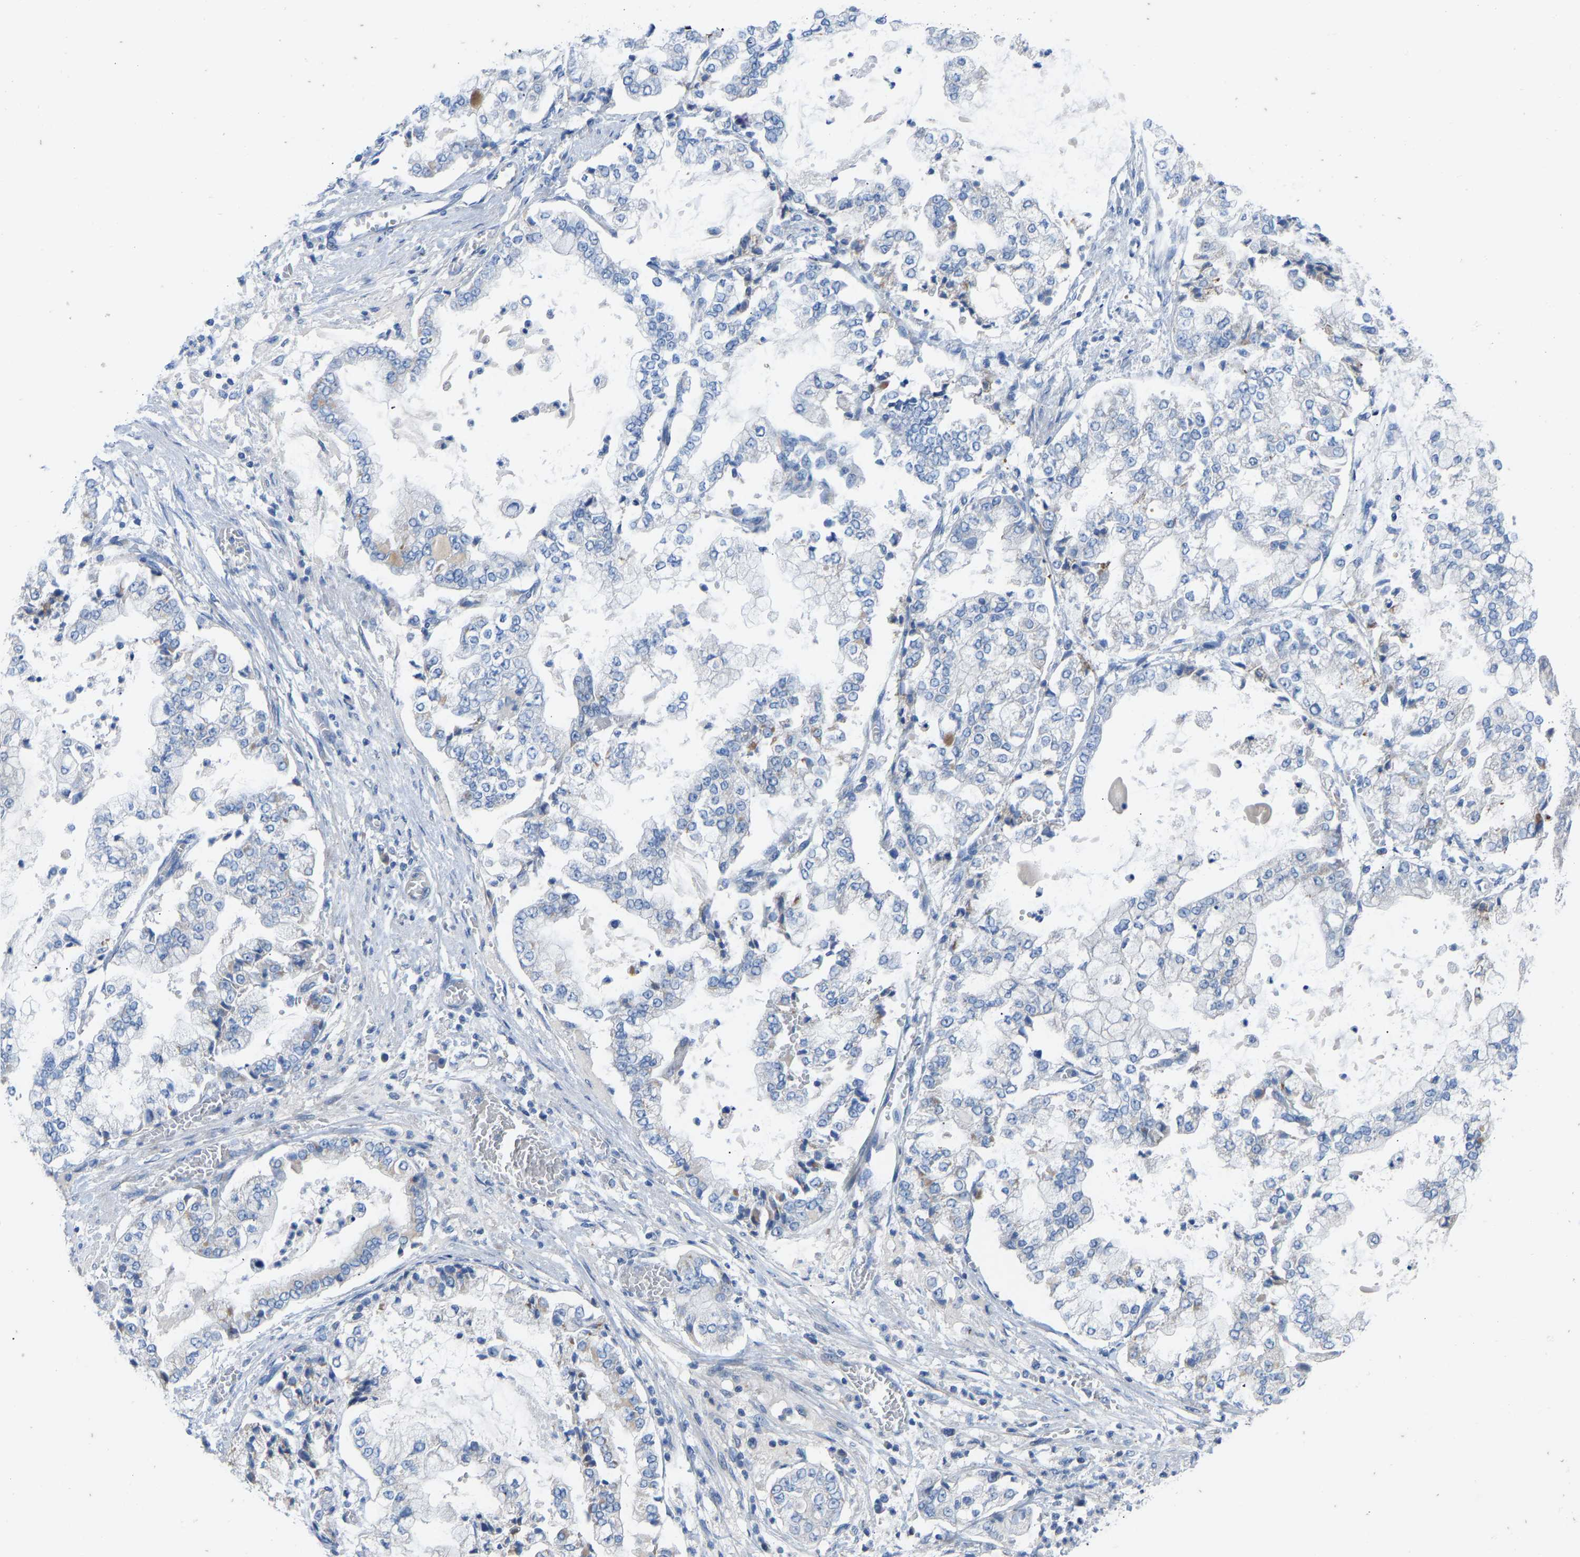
{"staining": {"intensity": "negative", "quantity": "none", "location": "none"}, "tissue": "stomach cancer", "cell_type": "Tumor cells", "image_type": "cancer", "snomed": [{"axis": "morphology", "description": "Adenocarcinoma, NOS"}, {"axis": "topography", "description": "Stomach"}], "caption": "Tumor cells are negative for brown protein staining in stomach adenocarcinoma.", "gene": "OLIG2", "patient": {"sex": "male", "age": 76}}